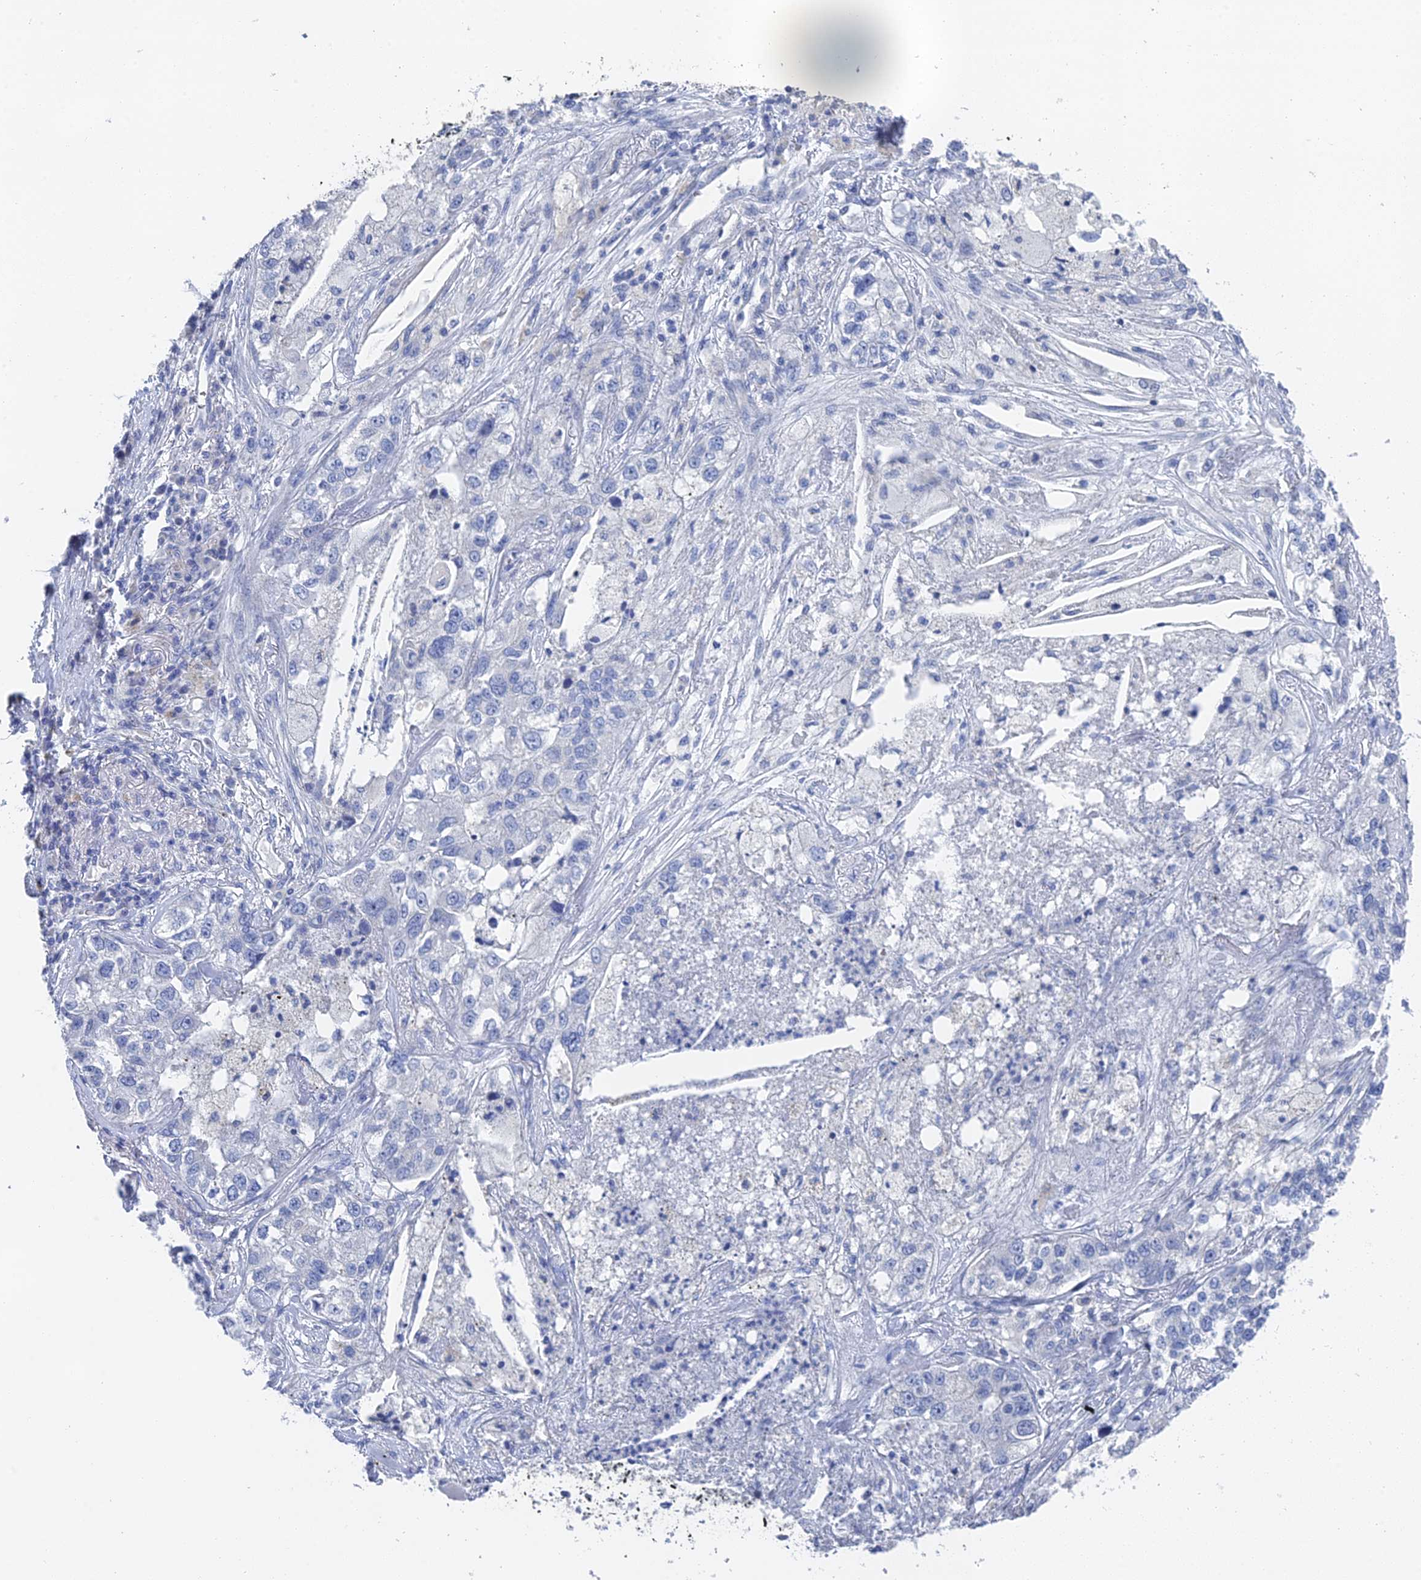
{"staining": {"intensity": "negative", "quantity": "none", "location": "none"}, "tissue": "lung cancer", "cell_type": "Tumor cells", "image_type": "cancer", "snomed": [{"axis": "morphology", "description": "Adenocarcinoma, NOS"}, {"axis": "topography", "description": "Lung"}], "caption": "Tumor cells show no significant staining in lung cancer (adenocarcinoma).", "gene": "GFAP", "patient": {"sex": "male", "age": 49}}